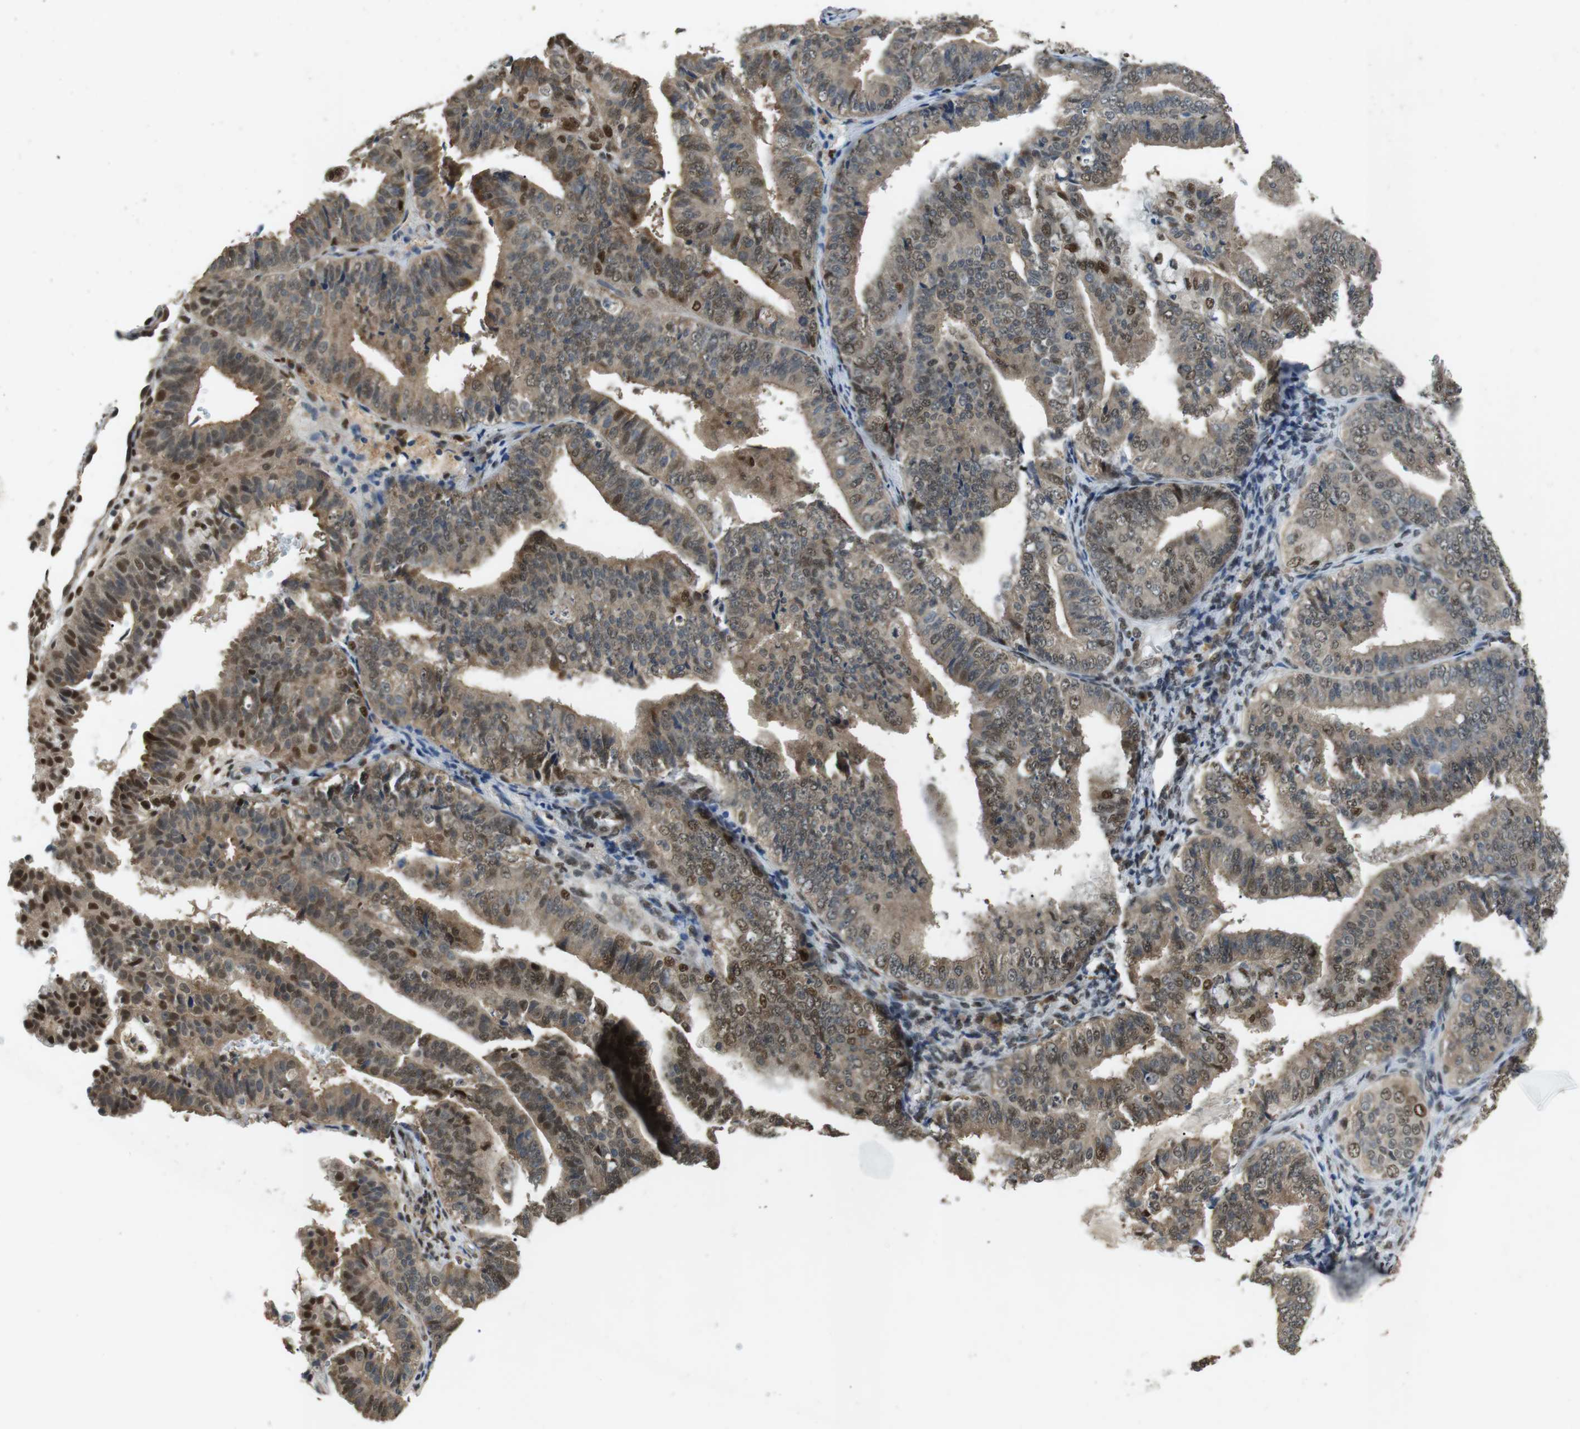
{"staining": {"intensity": "moderate", "quantity": ">75%", "location": "cytoplasmic/membranous,nuclear"}, "tissue": "endometrial cancer", "cell_type": "Tumor cells", "image_type": "cancer", "snomed": [{"axis": "morphology", "description": "Adenocarcinoma, NOS"}, {"axis": "topography", "description": "Endometrium"}], "caption": "This is a photomicrograph of immunohistochemistry staining of endometrial adenocarcinoma, which shows moderate staining in the cytoplasmic/membranous and nuclear of tumor cells.", "gene": "ORAI3", "patient": {"sex": "female", "age": 63}}